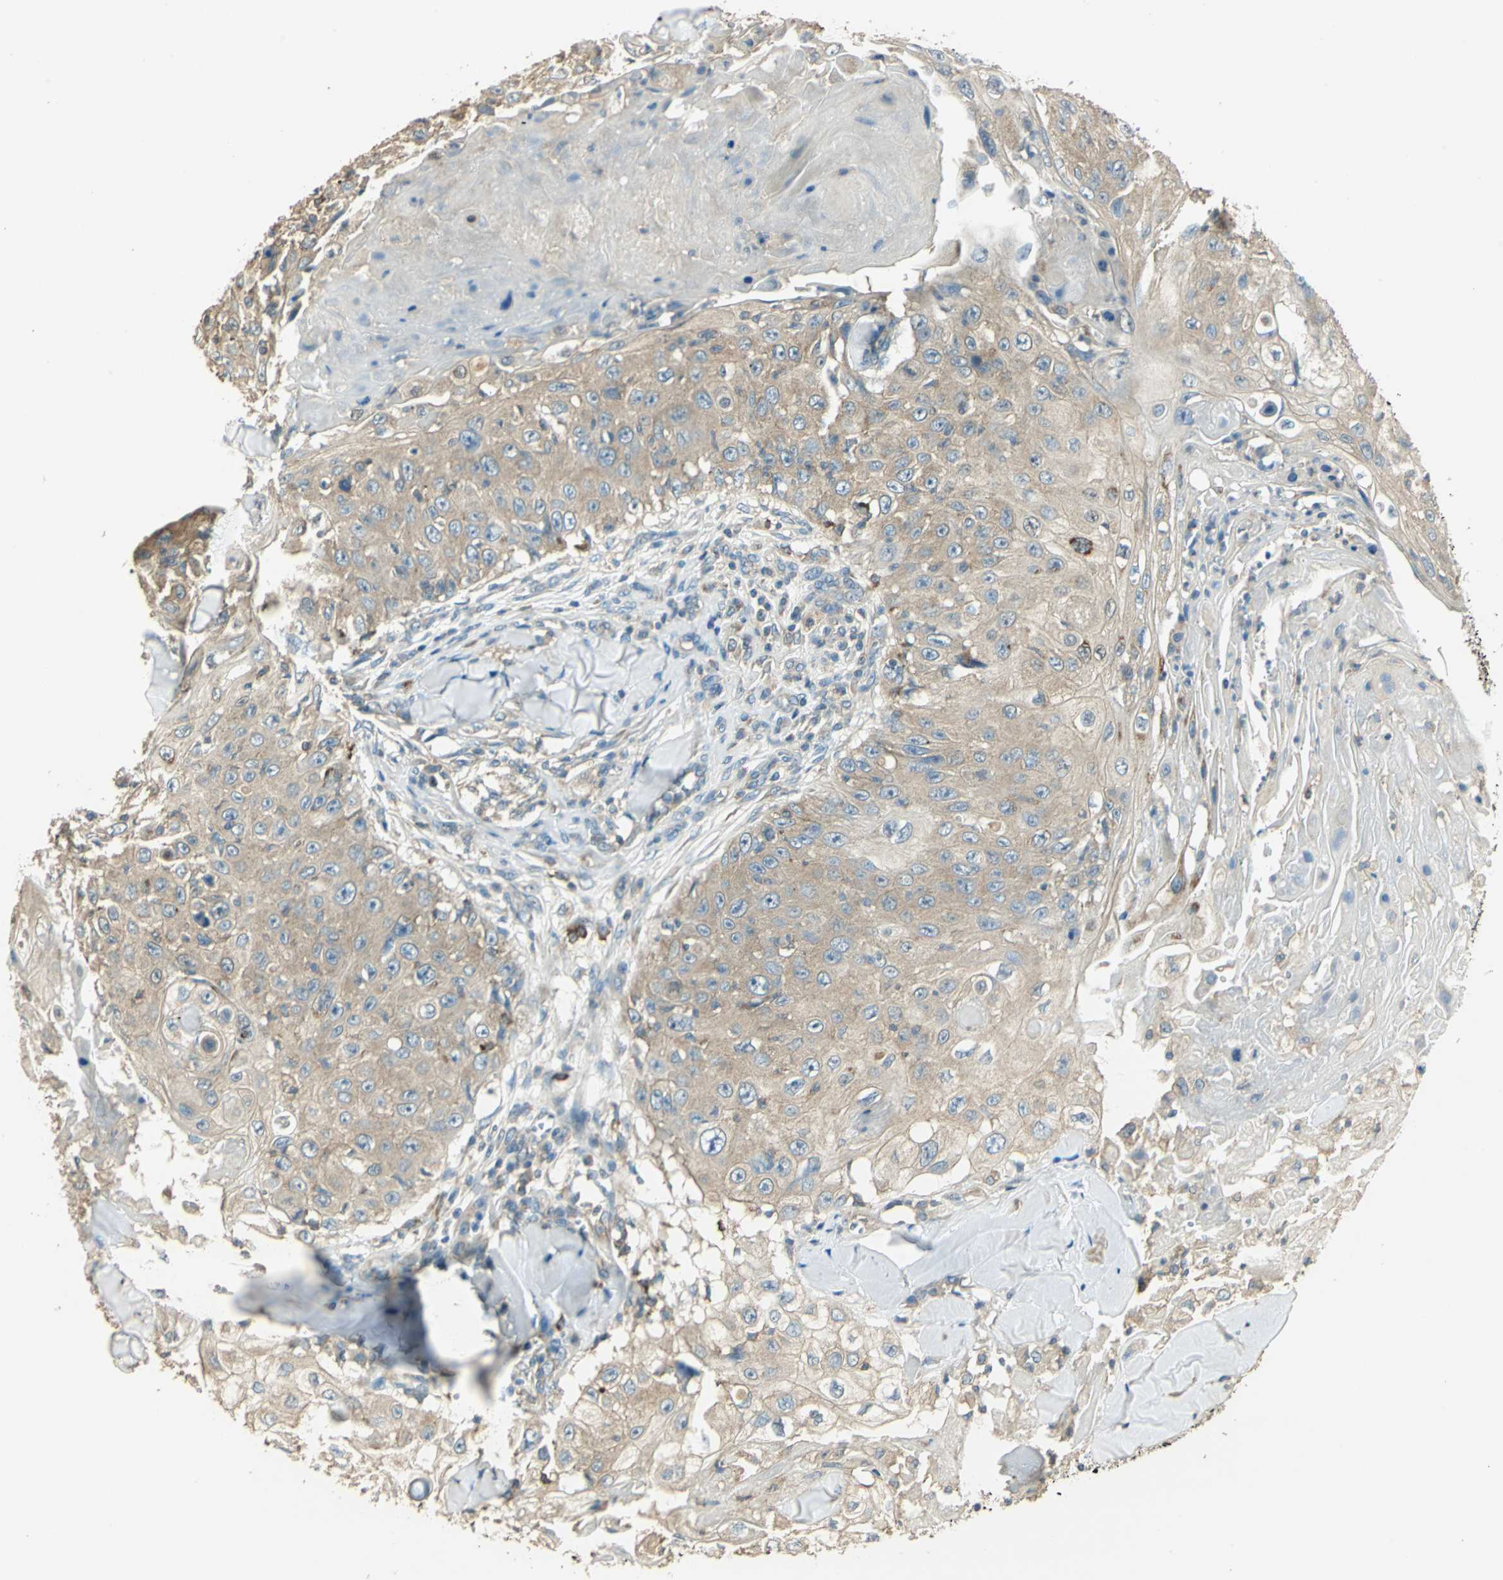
{"staining": {"intensity": "moderate", "quantity": ">75%", "location": "cytoplasmic/membranous"}, "tissue": "skin cancer", "cell_type": "Tumor cells", "image_type": "cancer", "snomed": [{"axis": "morphology", "description": "Squamous cell carcinoma, NOS"}, {"axis": "topography", "description": "Skin"}], "caption": "Skin cancer (squamous cell carcinoma) stained with DAB (3,3'-diaminobenzidine) IHC demonstrates medium levels of moderate cytoplasmic/membranous positivity in approximately >75% of tumor cells.", "gene": "SHC2", "patient": {"sex": "male", "age": 86}}